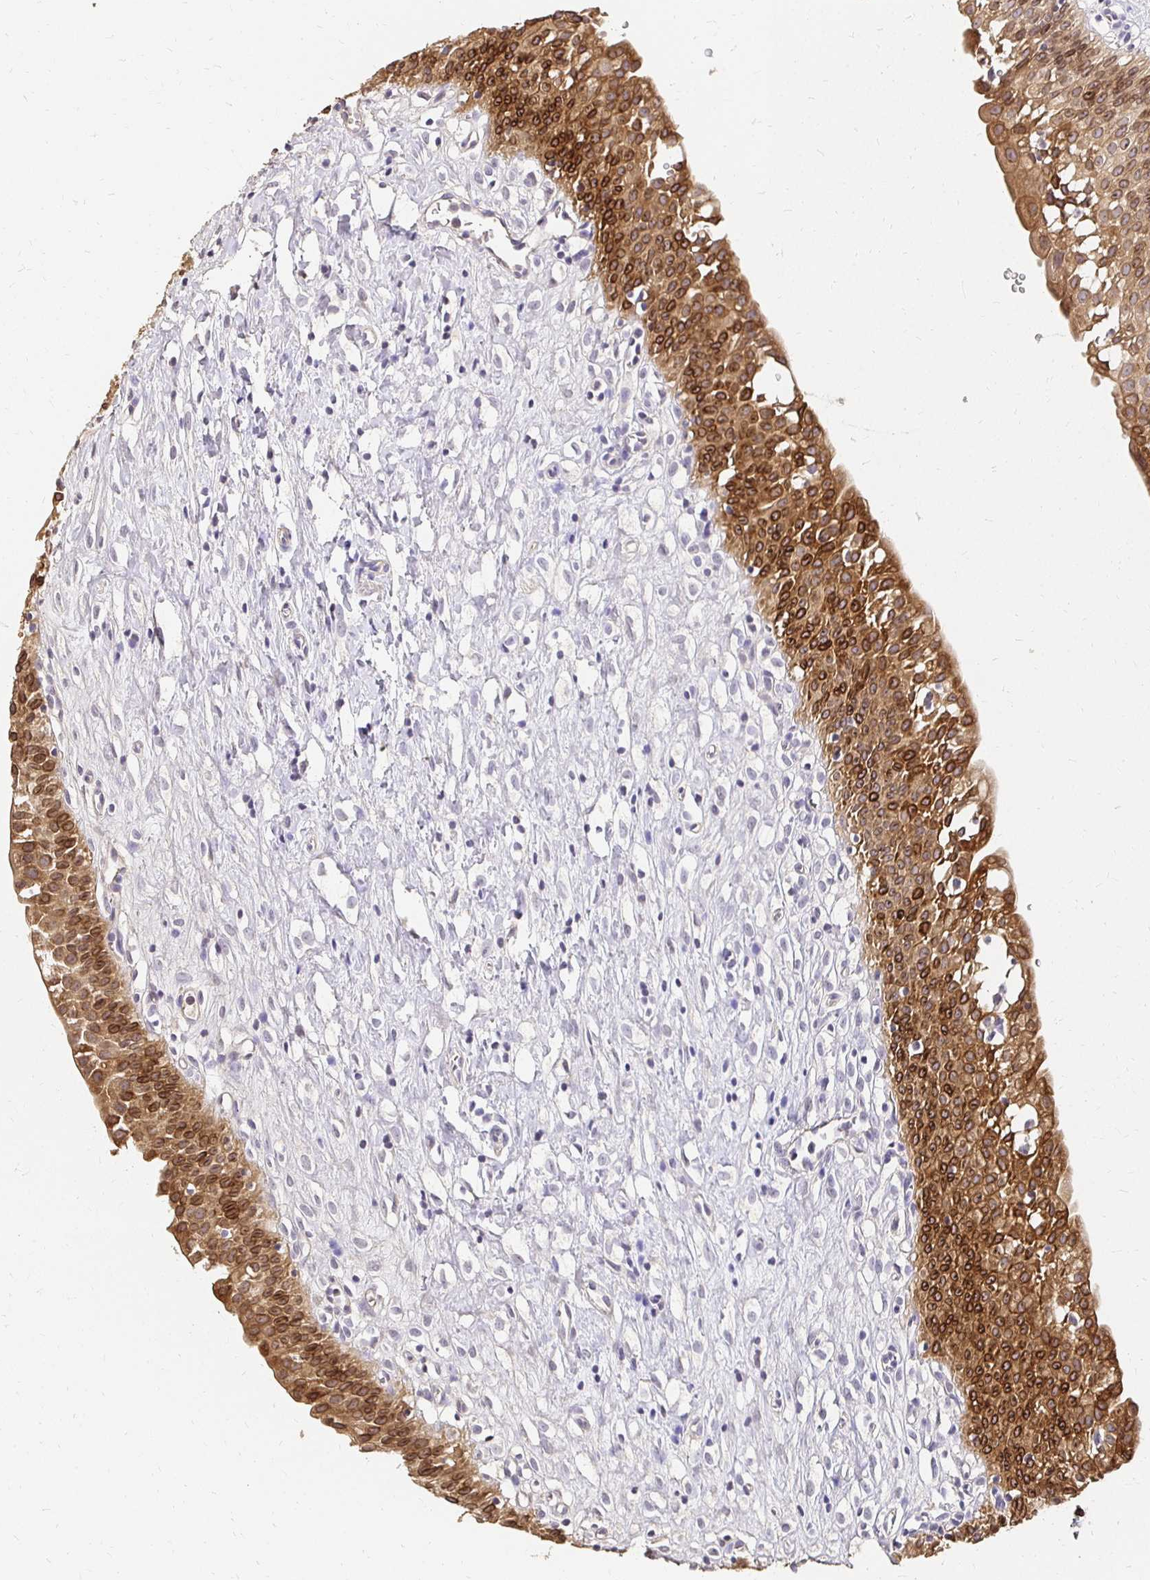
{"staining": {"intensity": "strong", "quantity": "25%-75%", "location": "cytoplasmic/membranous"}, "tissue": "urinary bladder", "cell_type": "Urothelial cells", "image_type": "normal", "snomed": [{"axis": "morphology", "description": "Normal tissue, NOS"}, {"axis": "topography", "description": "Urinary bladder"}], "caption": "Benign urinary bladder exhibits strong cytoplasmic/membranous staining in approximately 25%-75% of urothelial cells, visualized by immunohistochemistry.", "gene": "UGT1A6", "patient": {"sex": "male", "age": 51}}